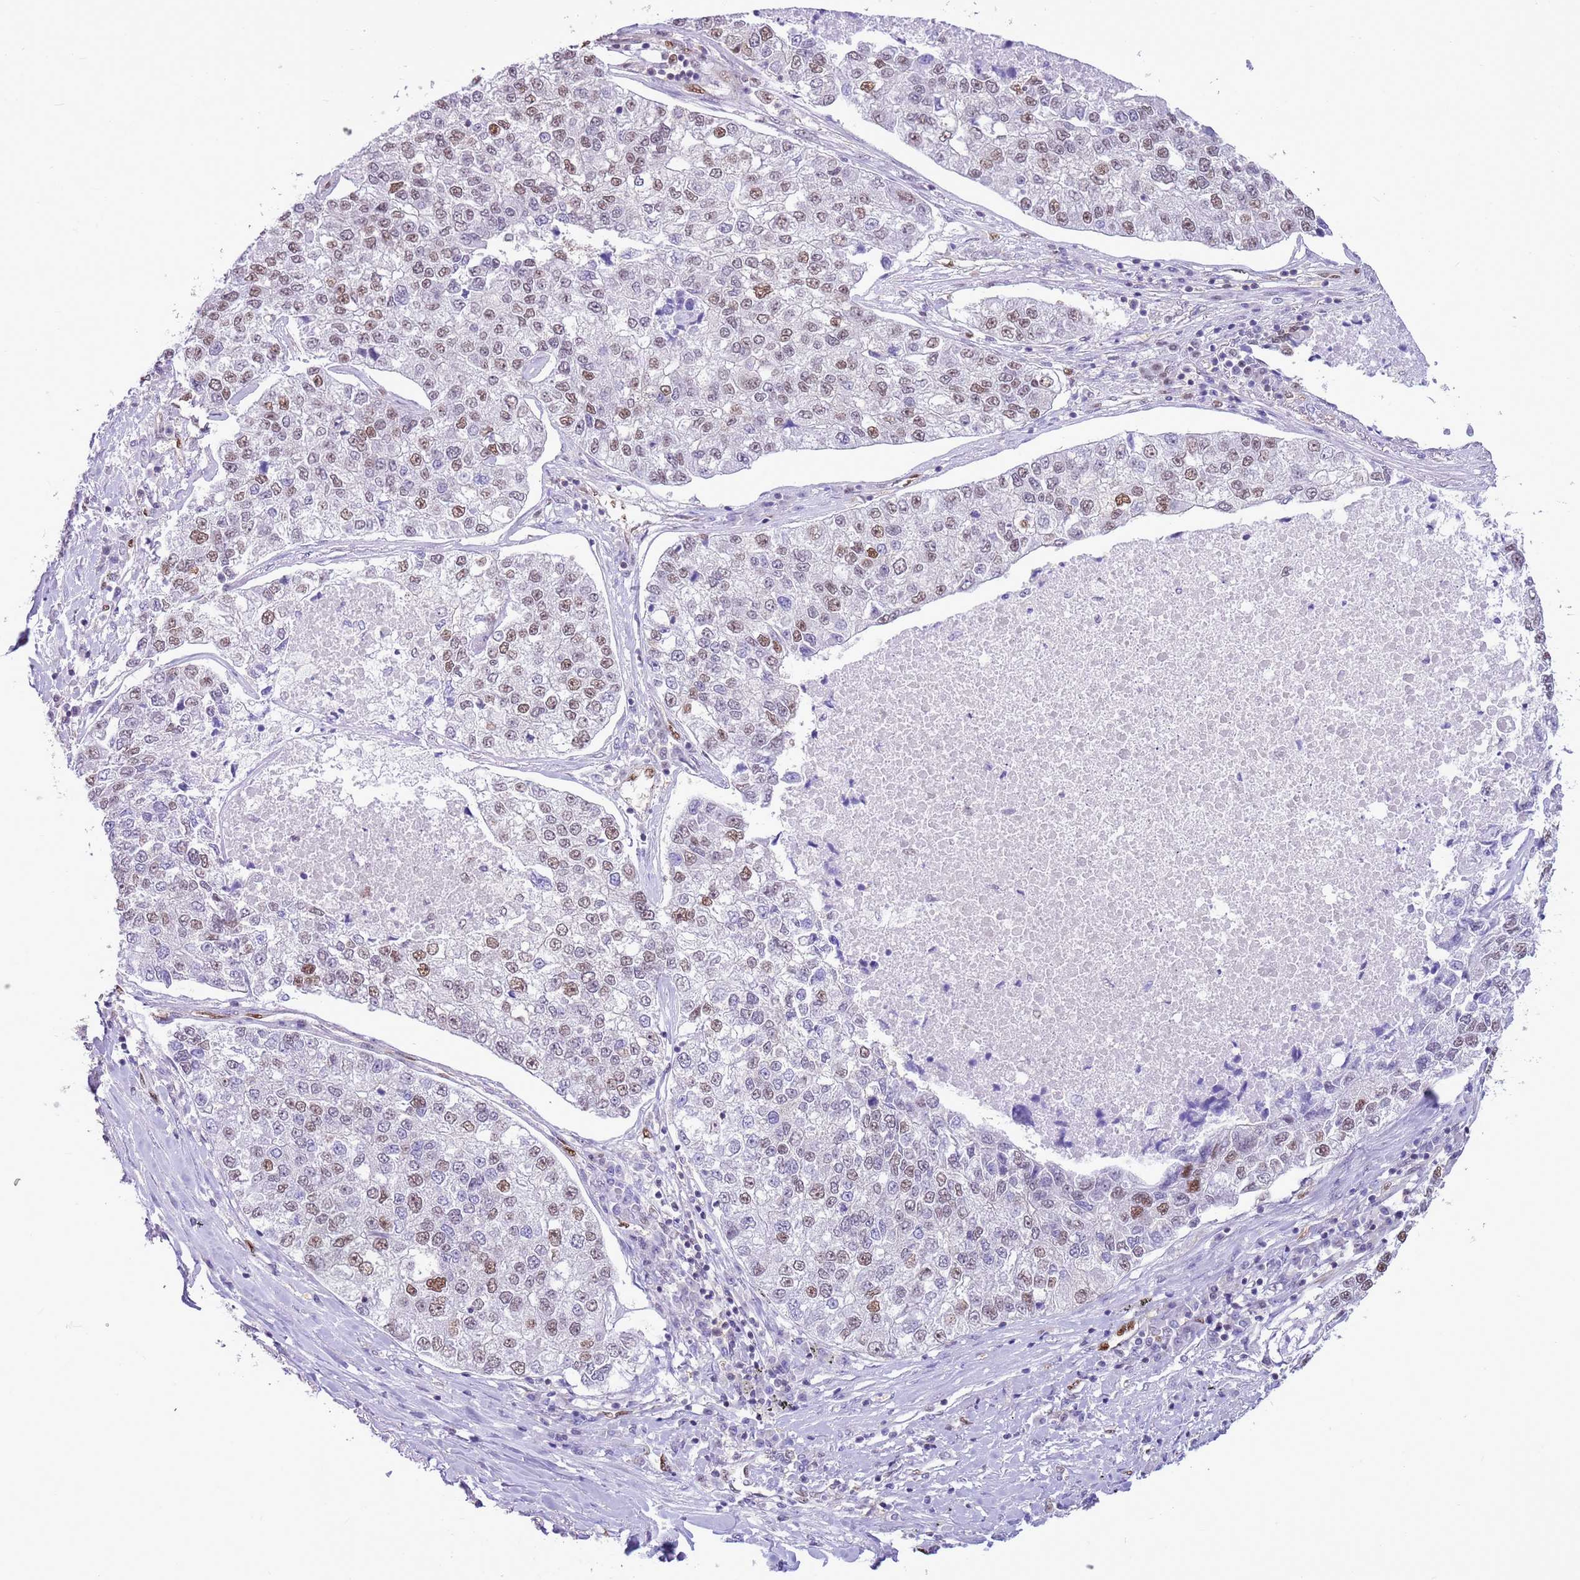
{"staining": {"intensity": "weak", "quantity": "25%-75%", "location": "nuclear"}, "tissue": "lung cancer", "cell_type": "Tumor cells", "image_type": "cancer", "snomed": [{"axis": "morphology", "description": "Adenocarcinoma, NOS"}, {"axis": "topography", "description": "Lung"}], "caption": "IHC (DAB) staining of human lung cancer displays weak nuclear protein expression in approximately 25%-75% of tumor cells.", "gene": "DDI2", "patient": {"sex": "male", "age": 49}}